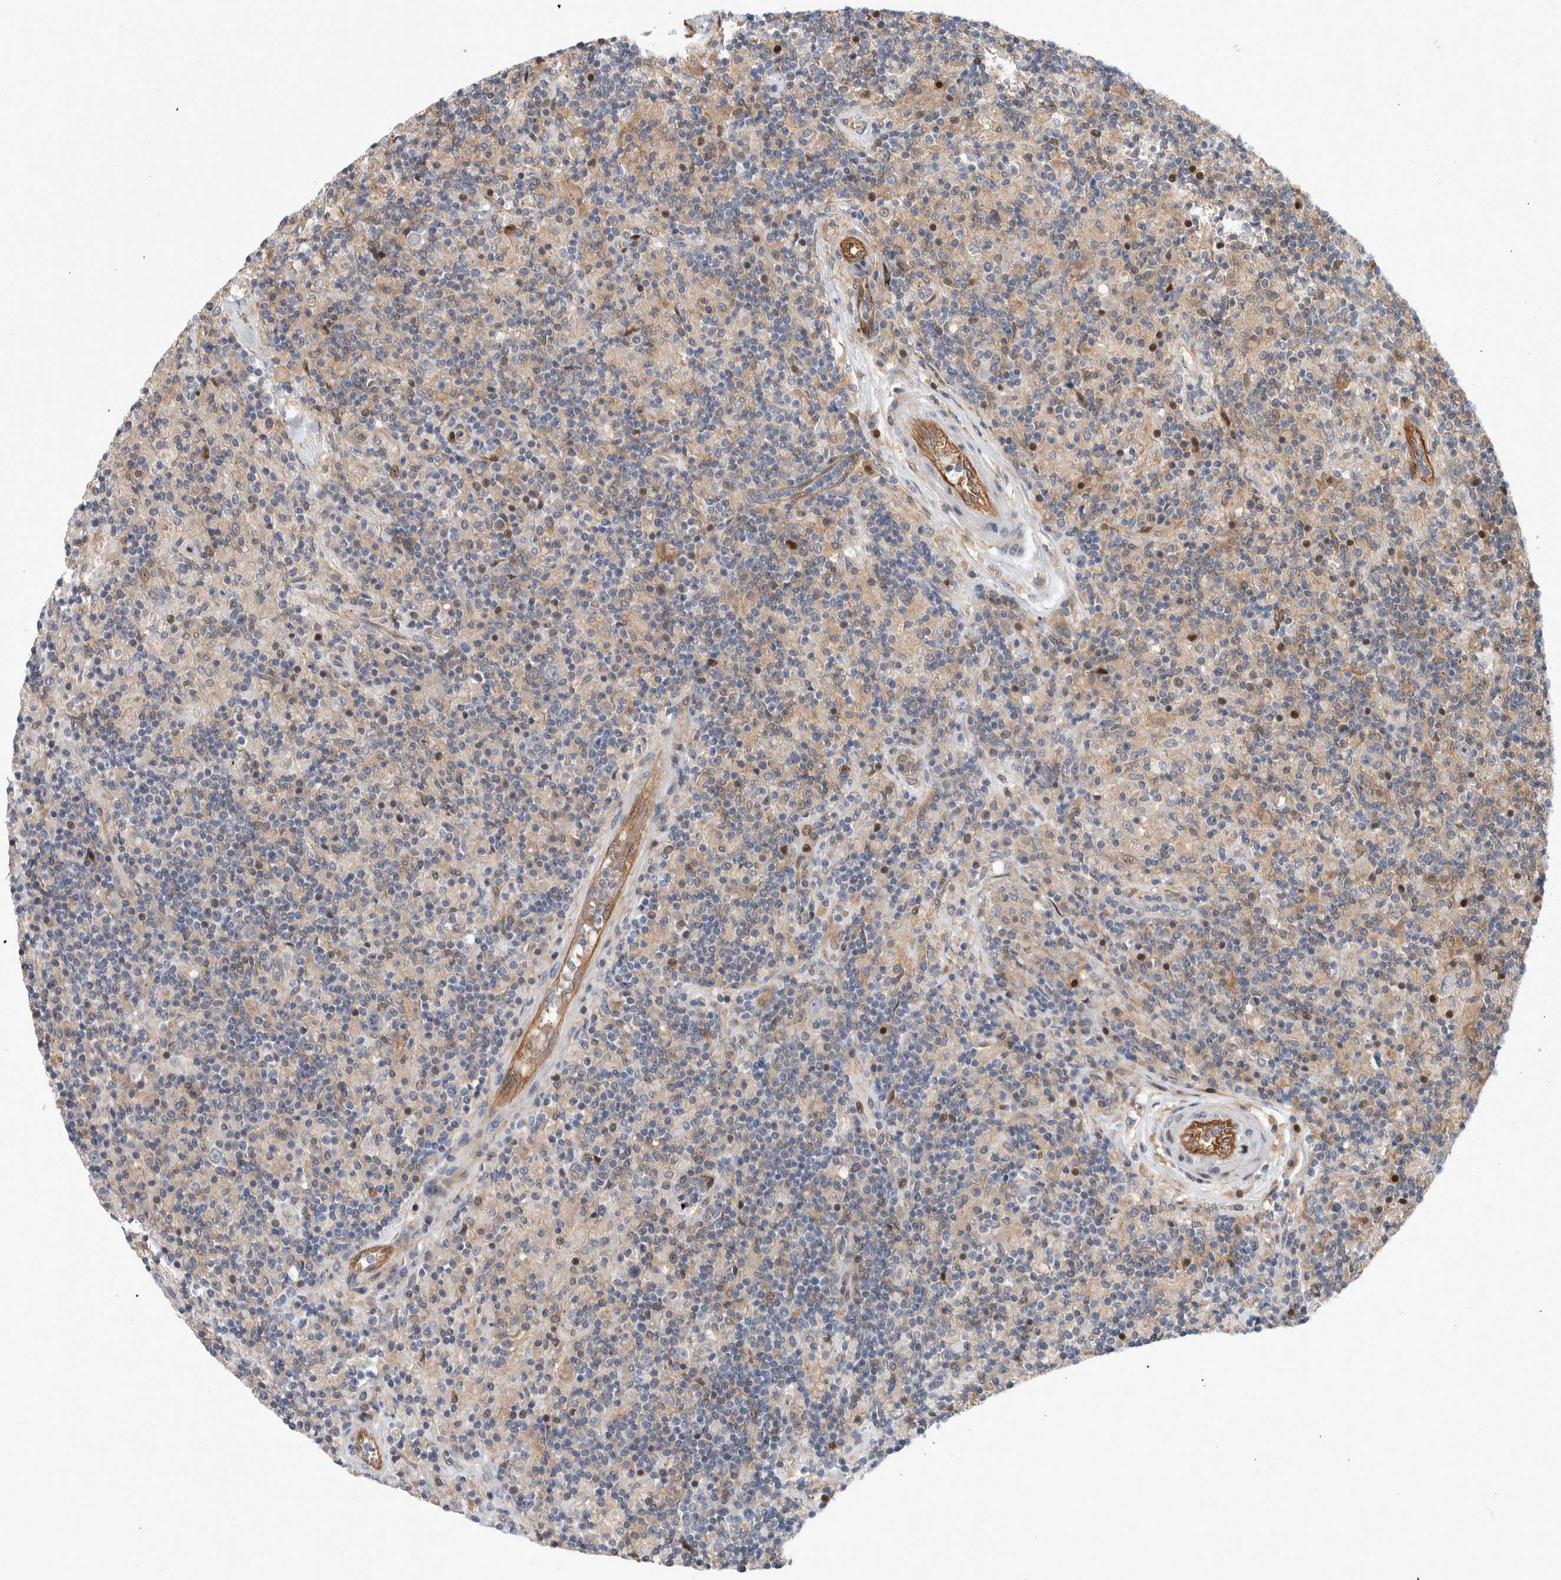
{"staining": {"intensity": "negative", "quantity": "none", "location": "none"}, "tissue": "lymphoma", "cell_type": "Tumor cells", "image_type": "cancer", "snomed": [{"axis": "morphology", "description": "Hodgkin's disease, NOS"}, {"axis": "topography", "description": "Lymph node"}], "caption": "The image reveals no significant positivity in tumor cells of lymphoma. Brightfield microscopy of immunohistochemistry (IHC) stained with DAB (3,3'-diaminobenzidine) (brown) and hematoxylin (blue), captured at high magnification.", "gene": "MSL1", "patient": {"sex": "male", "age": 70}}